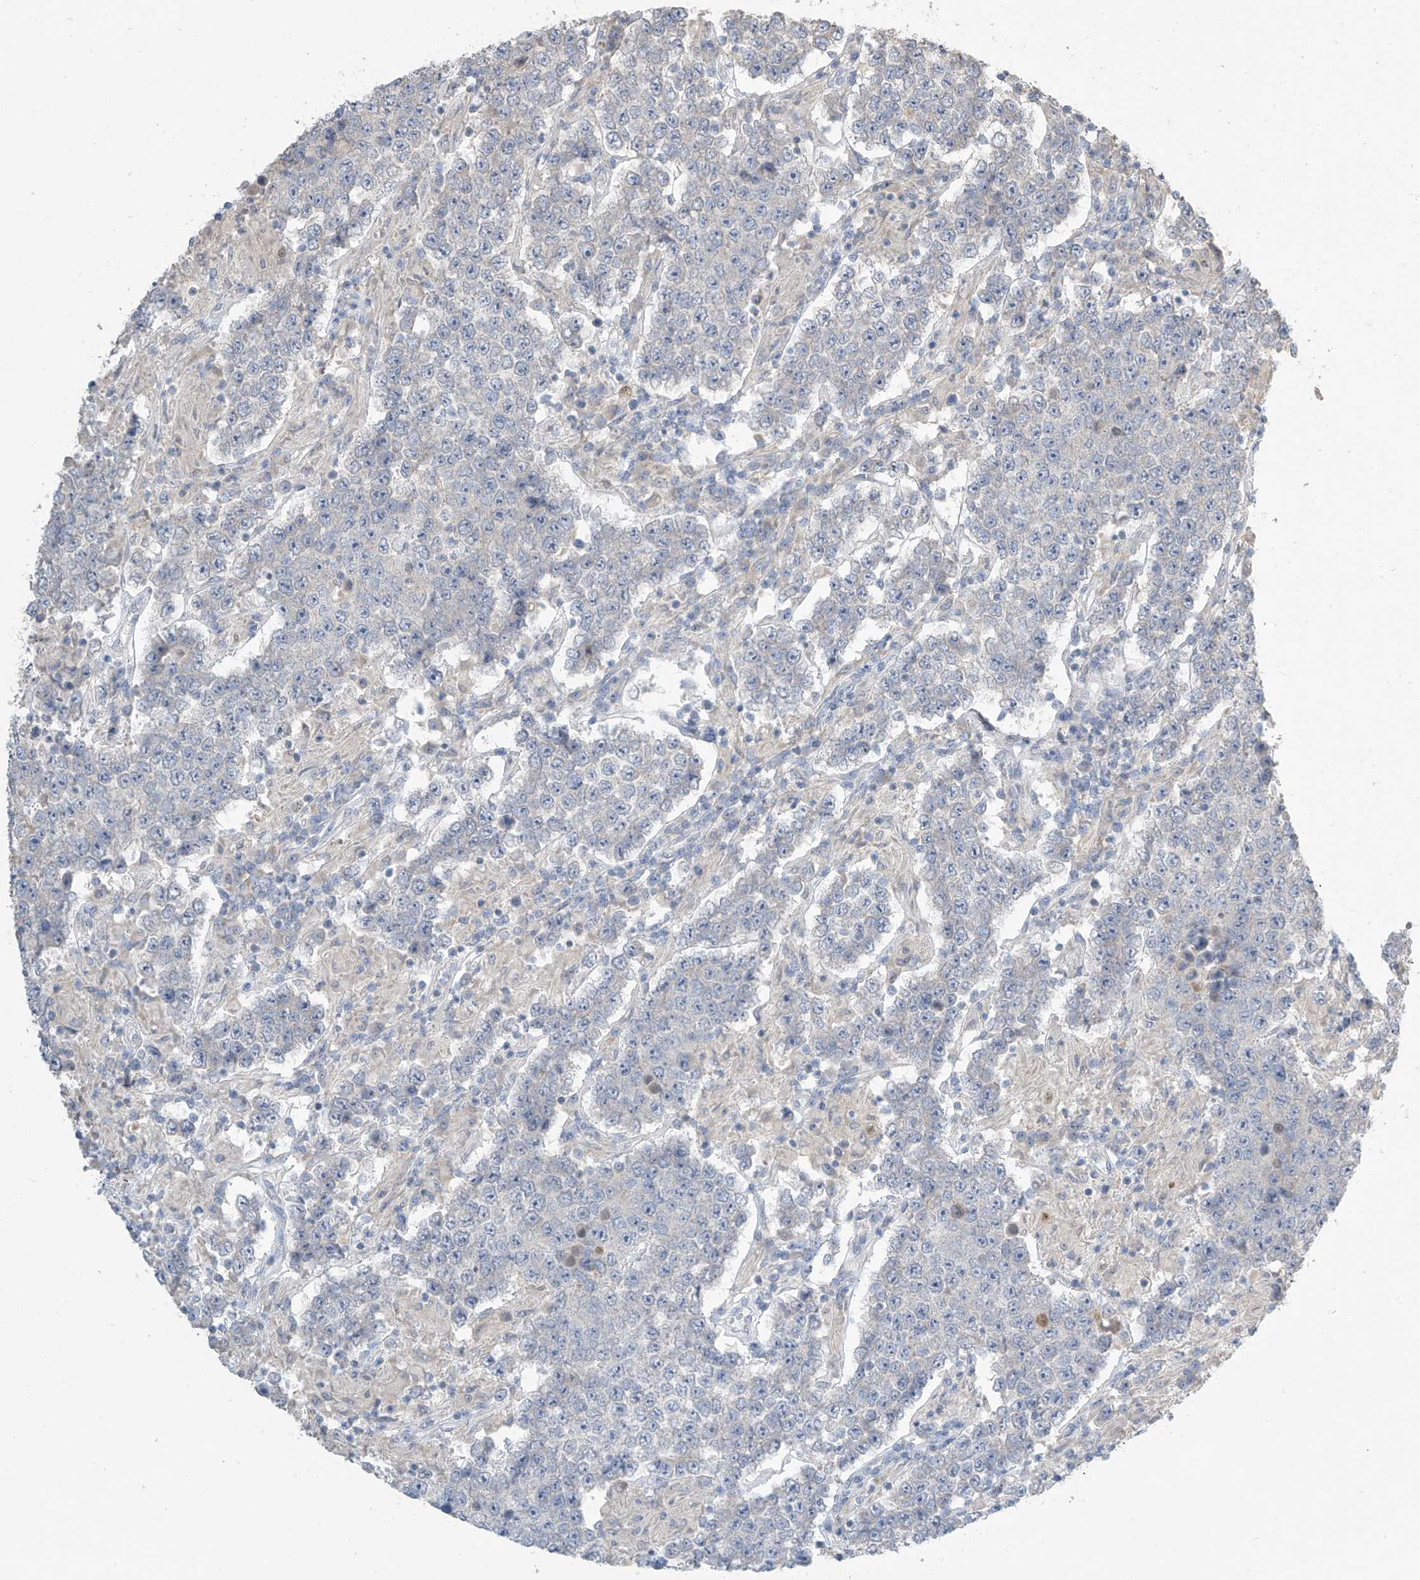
{"staining": {"intensity": "negative", "quantity": "none", "location": "none"}, "tissue": "testis cancer", "cell_type": "Tumor cells", "image_type": "cancer", "snomed": [{"axis": "morphology", "description": "Normal tissue, NOS"}, {"axis": "morphology", "description": "Urothelial carcinoma, High grade"}, {"axis": "morphology", "description": "Seminoma, NOS"}, {"axis": "morphology", "description": "Carcinoma, Embryonal, NOS"}, {"axis": "topography", "description": "Urinary bladder"}, {"axis": "topography", "description": "Testis"}], "caption": "Testis high-grade urothelial carcinoma stained for a protein using immunohistochemistry shows no expression tumor cells.", "gene": "SLFN14", "patient": {"sex": "male", "age": 41}}